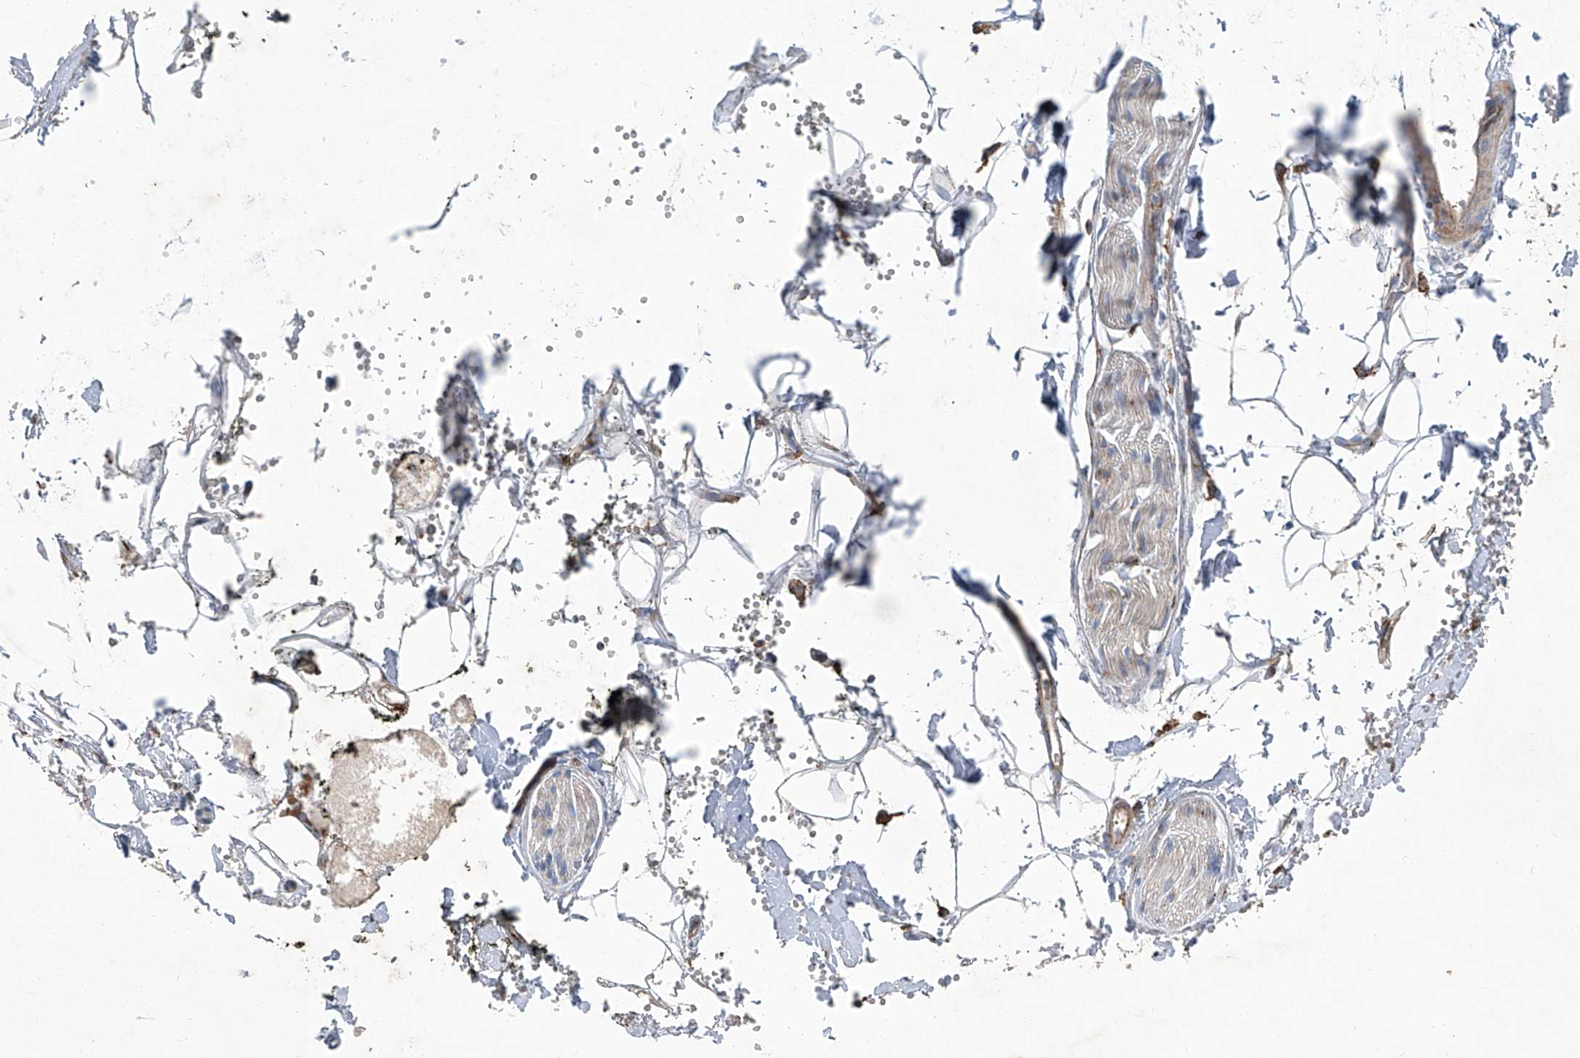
{"staining": {"intensity": "weak", "quantity": "25%-75%", "location": "cytoplasmic/membranous"}, "tissue": "adipose tissue", "cell_type": "Adipocytes", "image_type": "normal", "snomed": [{"axis": "morphology", "description": "Normal tissue, NOS"}, {"axis": "morphology", "description": "Adenocarcinoma, NOS"}, {"axis": "topography", "description": "Pancreas"}, {"axis": "topography", "description": "Peripheral nerve tissue"}], "caption": "Adipocytes display low levels of weak cytoplasmic/membranous expression in about 25%-75% of cells in benign adipose tissue. (DAB = brown stain, brightfield microscopy at high magnification).", "gene": "PIGH", "patient": {"sex": "male", "age": 59}}